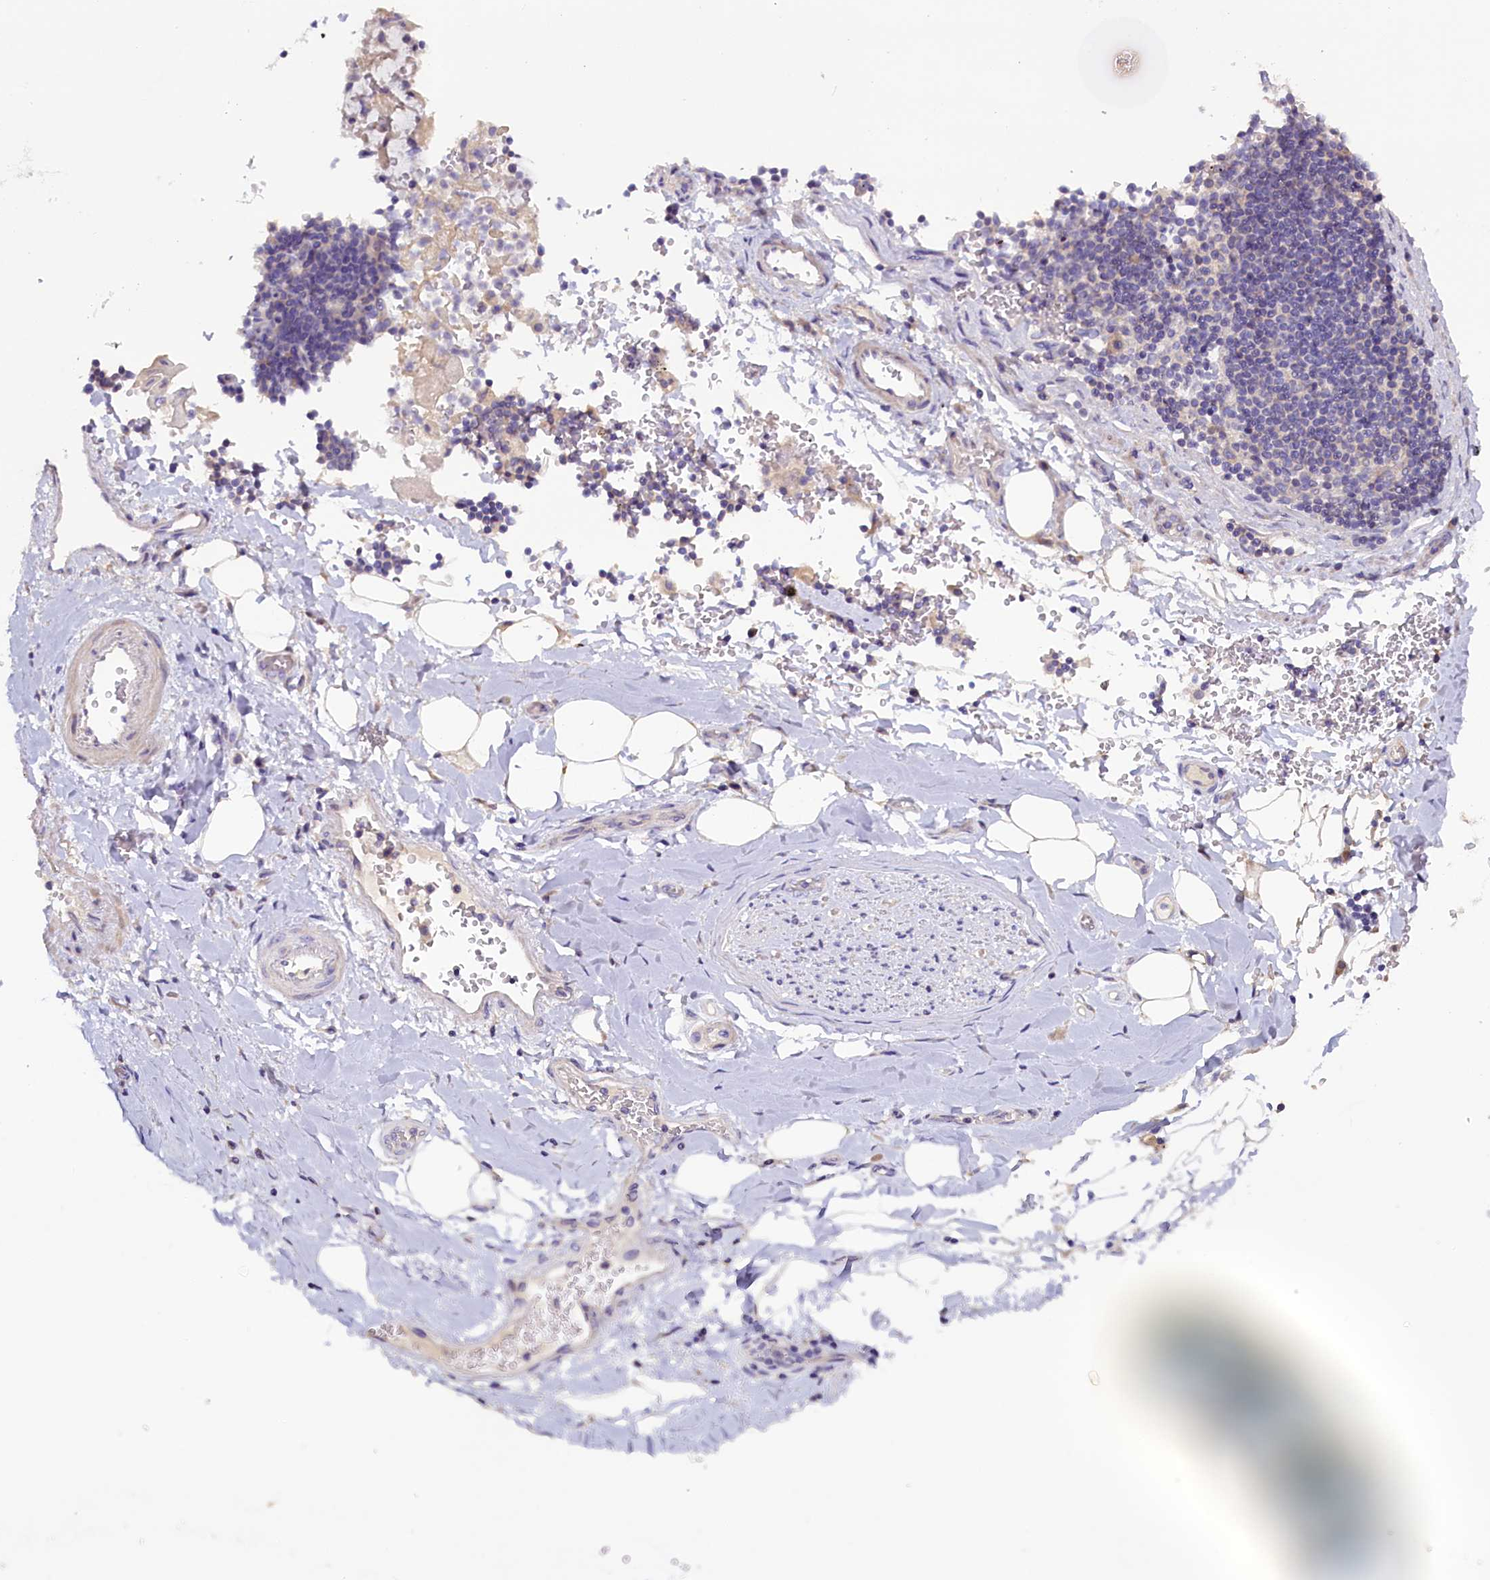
{"staining": {"intensity": "negative", "quantity": "none", "location": "none"}, "tissue": "adipose tissue", "cell_type": "Adipocytes", "image_type": "normal", "snomed": [{"axis": "morphology", "description": "Normal tissue, NOS"}, {"axis": "topography", "description": "Lymph node"}, {"axis": "topography", "description": "Cartilage tissue"}, {"axis": "topography", "description": "Bronchus"}], "caption": "Immunohistochemistry image of normal adipose tissue stained for a protein (brown), which shows no expression in adipocytes. (Brightfield microscopy of DAB IHC at high magnification).", "gene": "RTTN", "patient": {"sex": "male", "age": 63}}